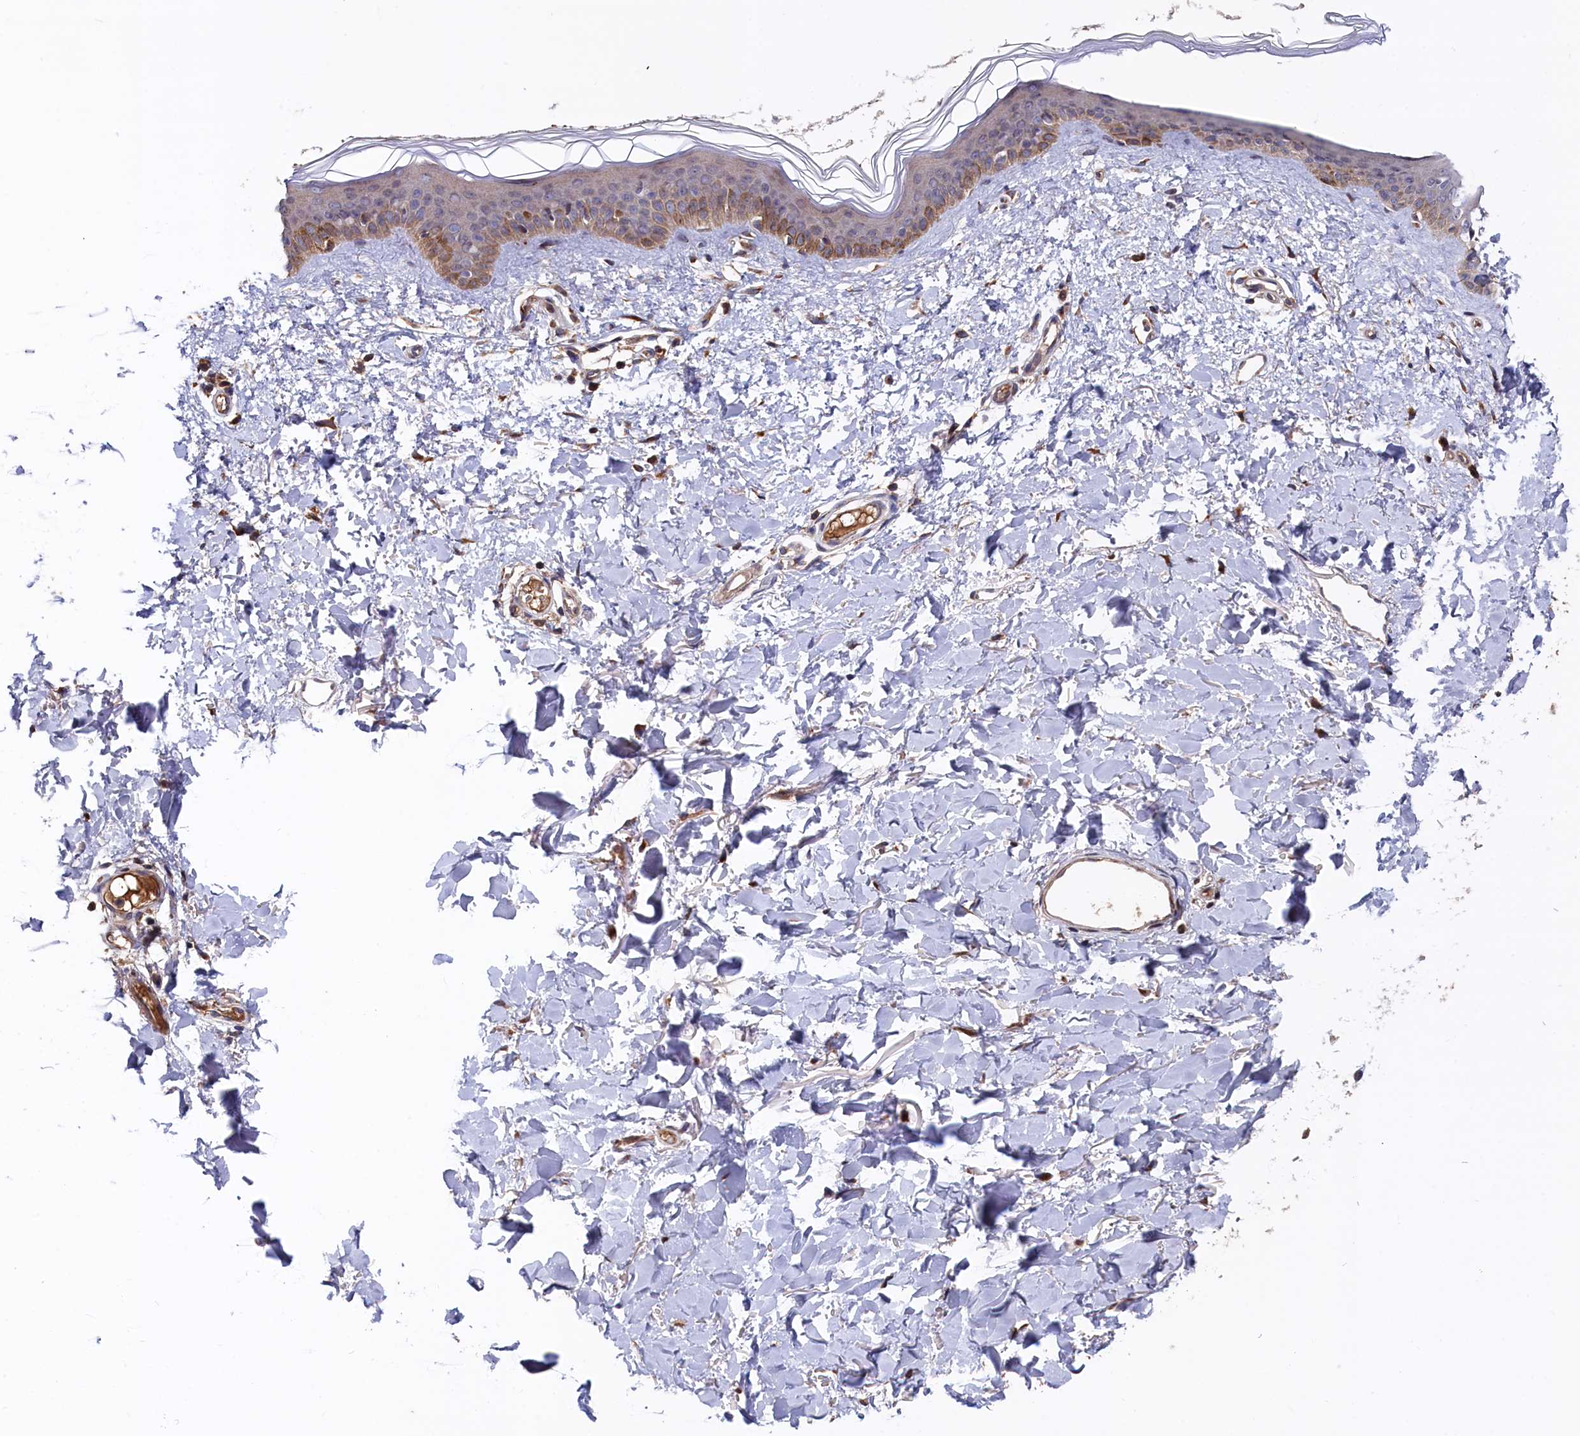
{"staining": {"intensity": "strong", "quantity": ">75%", "location": "cytoplasmic/membranous"}, "tissue": "skin", "cell_type": "Fibroblasts", "image_type": "normal", "snomed": [{"axis": "morphology", "description": "Normal tissue, NOS"}, {"axis": "topography", "description": "Skin"}], "caption": "Protein positivity by immunohistochemistry (IHC) reveals strong cytoplasmic/membranous expression in about >75% of fibroblasts in unremarkable skin.", "gene": "SLC12A4", "patient": {"sex": "female", "age": 58}}